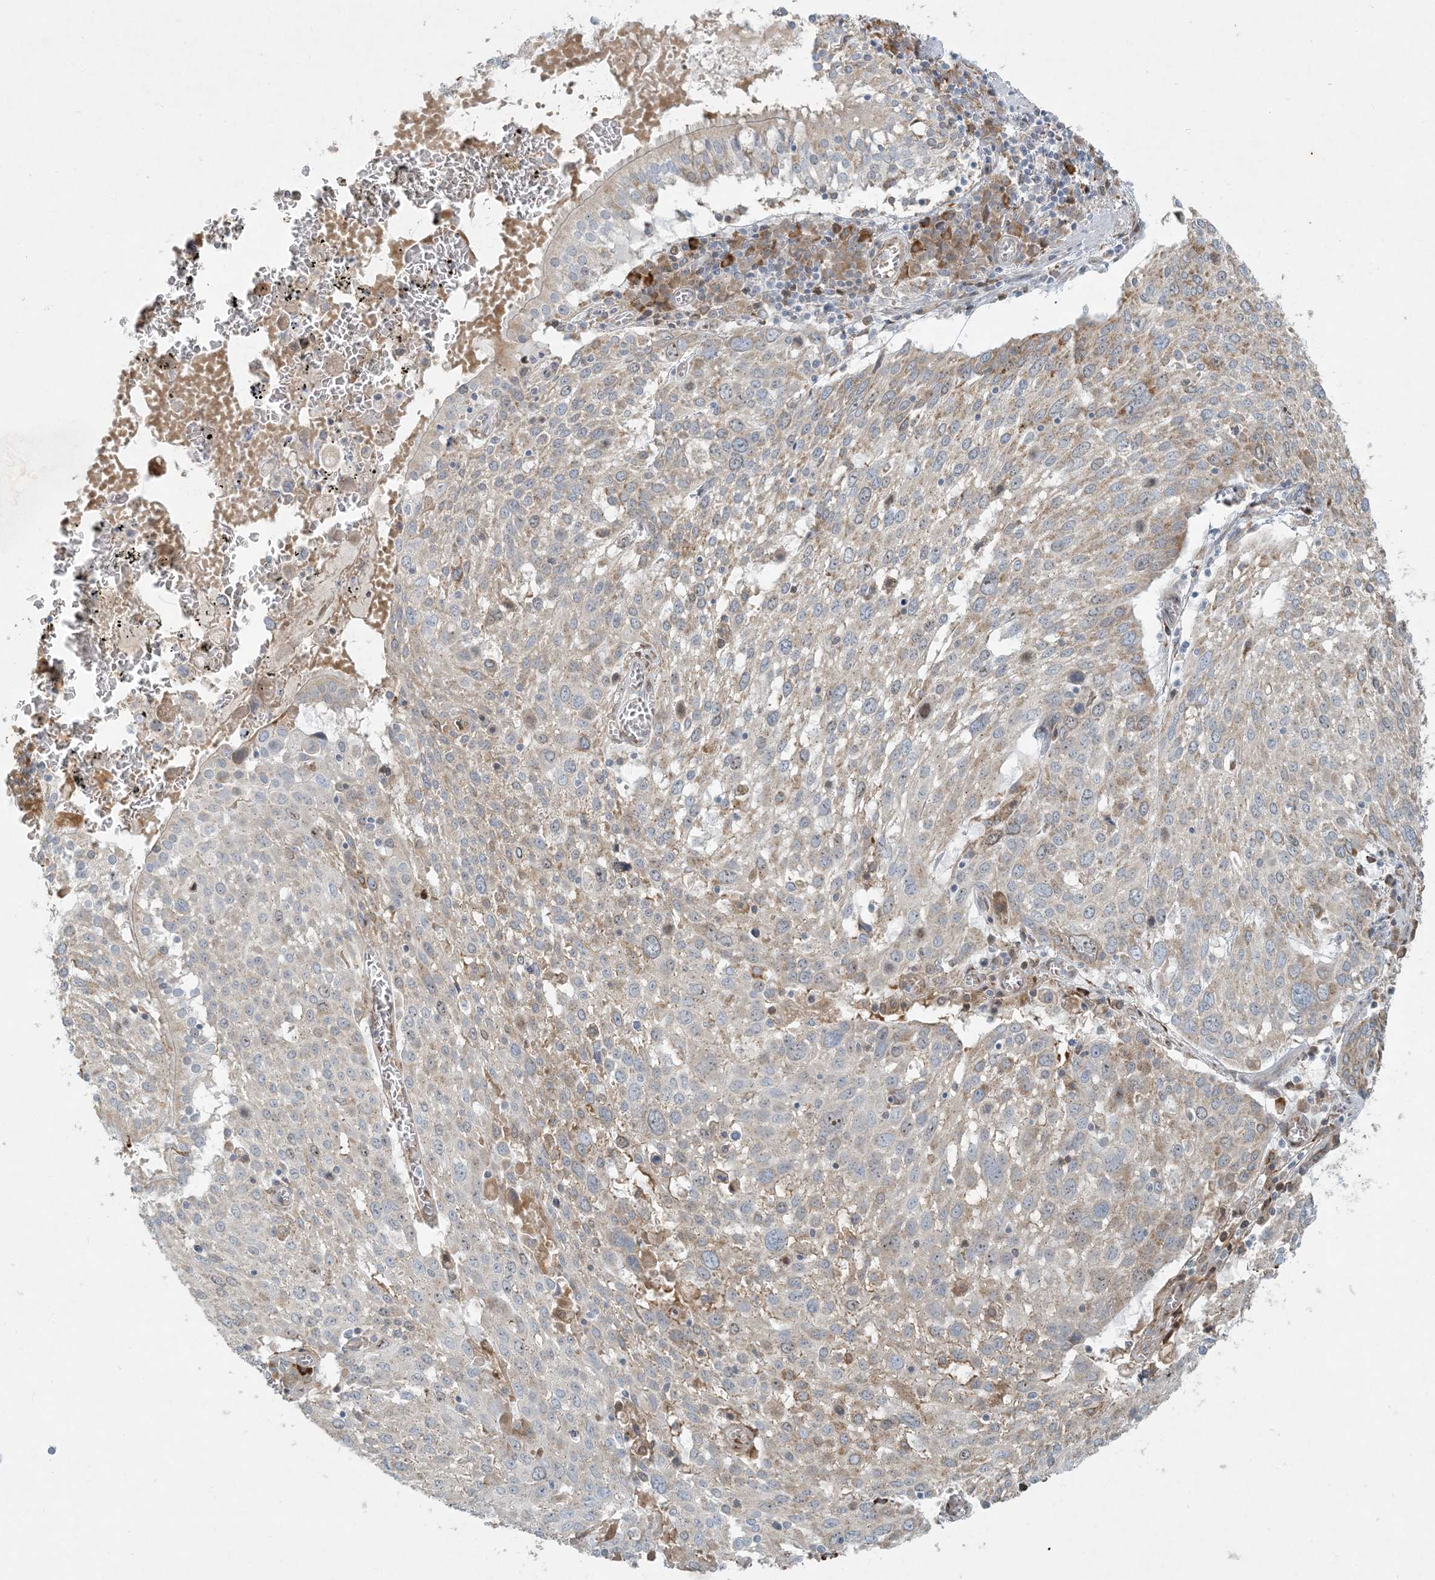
{"staining": {"intensity": "negative", "quantity": "none", "location": "none"}, "tissue": "lung cancer", "cell_type": "Tumor cells", "image_type": "cancer", "snomed": [{"axis": "morphology", "description": "Squamous cell carcinoma, NOS"}, {"axis": "topography", "description": "Lung"}], "caption": "DAB (3,3'-diaminobenzidine) immunohistochemical staining of squamous cell carcinoma (lung) exhibits no significant staining in tumor cells.", "gene": "HACL1", "patient": {"sex": "male", "age": 65}}